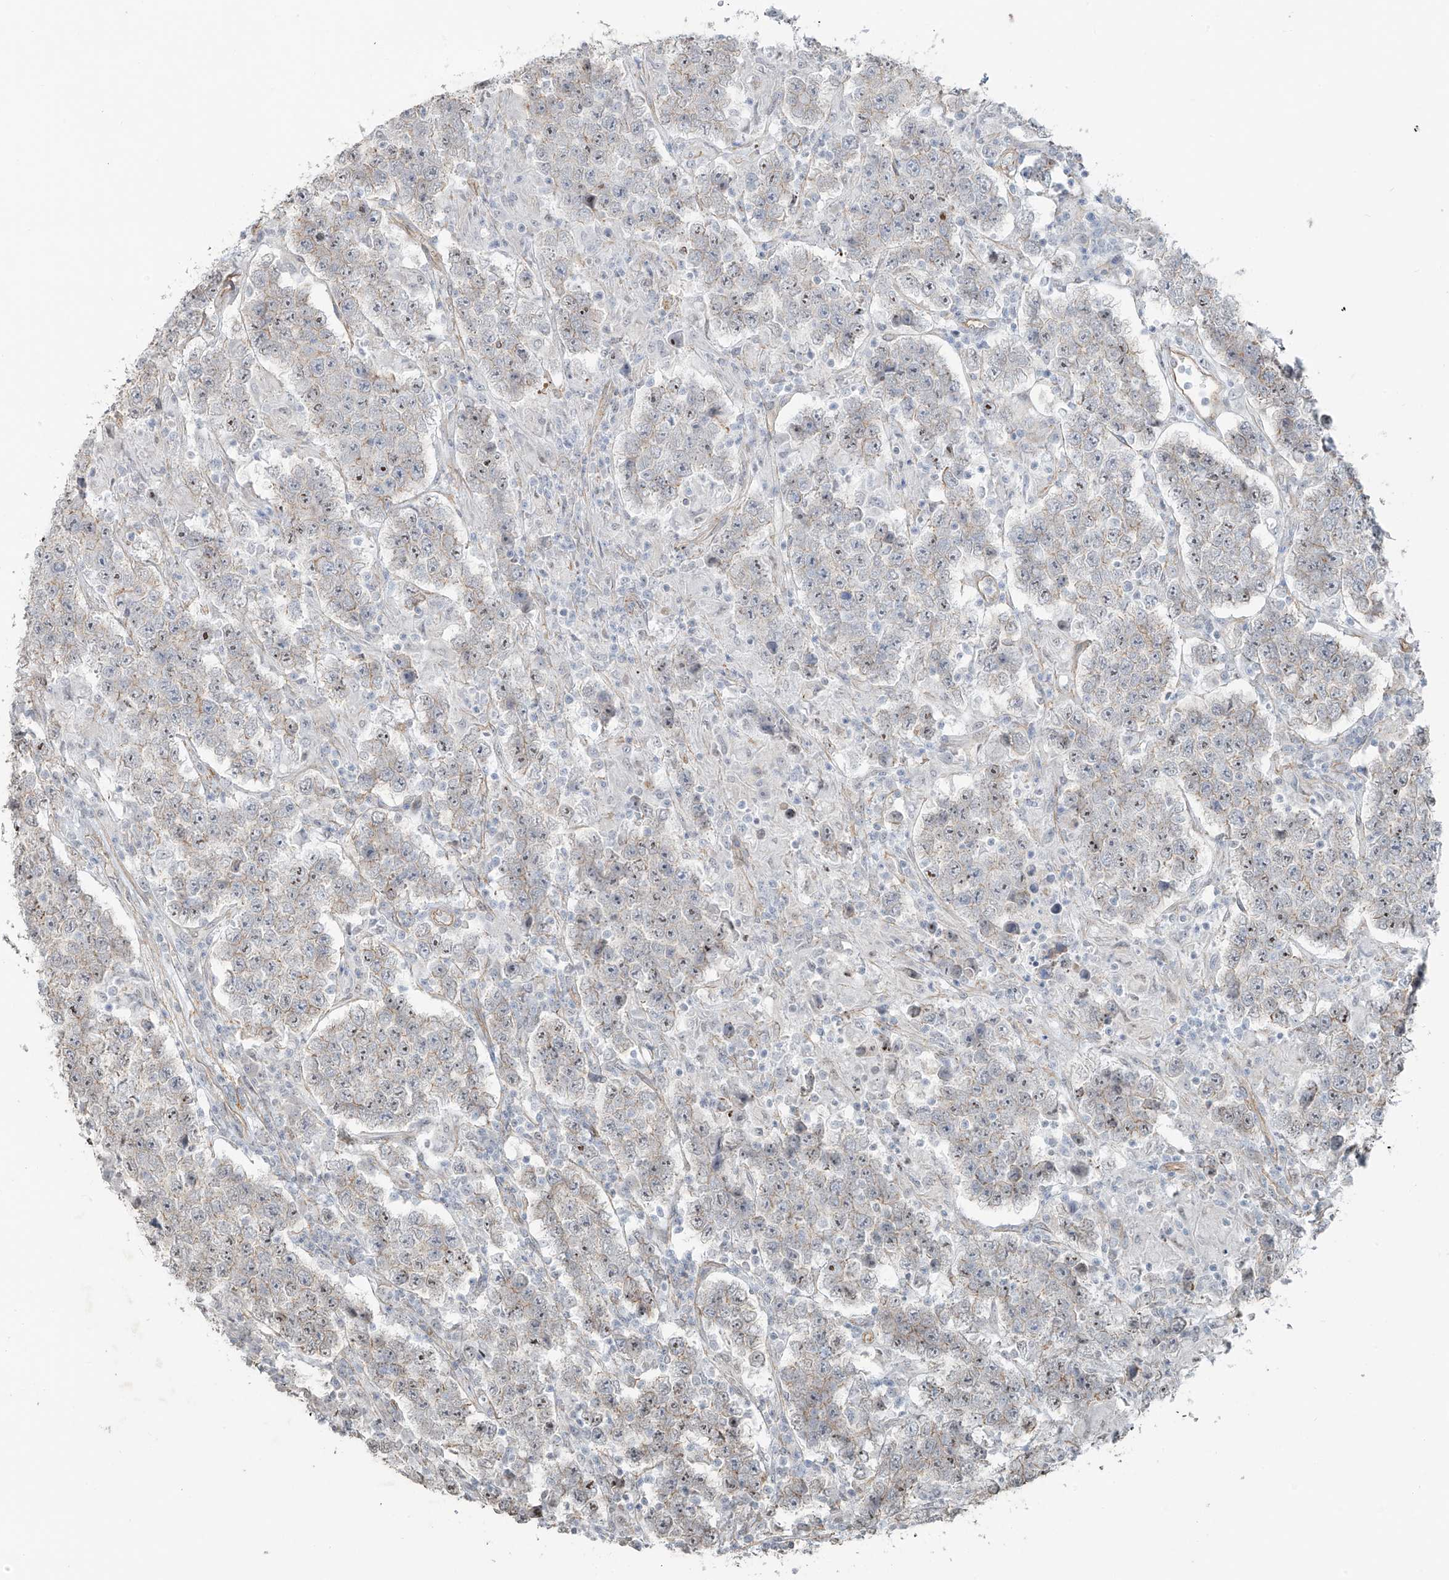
{"staining": {"intensity": "negative", "quantity": "none", "location": "none"}, "tissue": "testis cancer", "cell_type": "Tumor cells", "image_type": "cancer", "snomed": [{"axis": "morphology", "description": "Normal tissue, NOS"}, {"axis": "morphology", "description": "Urothelial carcinoma, High grade"}, {"axis": "morphology", "description": "Seminoma, NOS"}, {"axis": "morphology", "description": "Carcinoma, Embryonal, NOS"}, {"axis": "topography", "description": "Urinary bladder"}, {"axis": "topography", "description": "Testis"}], "caption": "A high-resolution image shows IHC staining of testis cancer (seminoma), which reveals no significant positivity in tumor cells.", "gene": "TUBE1", "patient": {"sex": "male", "age": 41}}